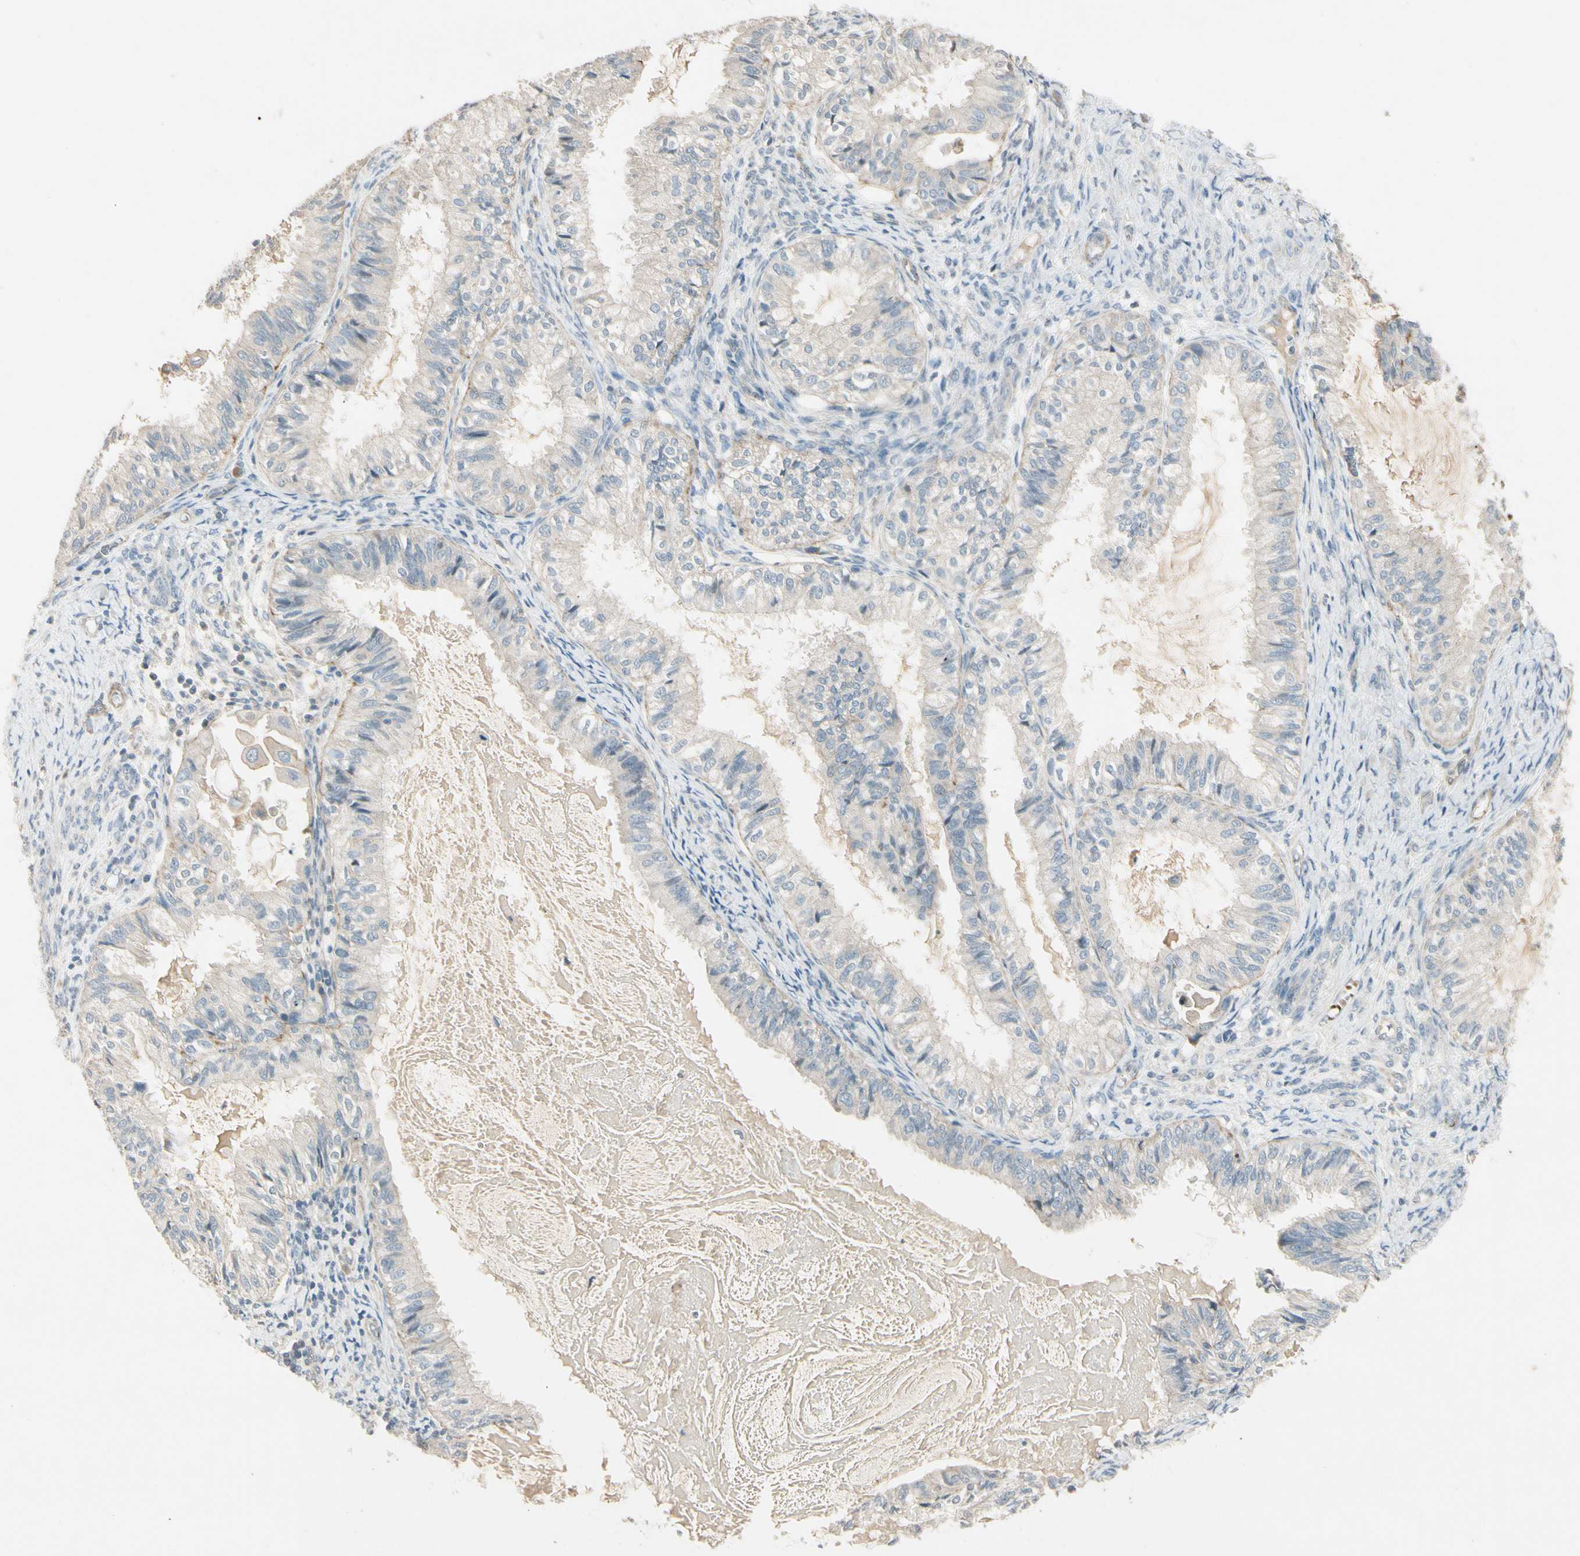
{"staining": {"intensity": "negative", "quantity": "none", "location": "none"}, "tissue": "cervical cancer", "cell_type": "Tumor cells", "image_type": "cancer", "snomed": [{"axis": "morphology", "description": "Normal tissue, NOS"}, {"axis": "morphology", "description": "Adenocarcinoma, NOS"}, {"axis": "topography", "description": "Cervix"}, {"axis": "topography", "description": "Endometrium"}], "caption": "The photomicrograph reveals no staining of tumor cells in cervical cancer. The staining was performed using DAB to visualize the protein expression in brown, while the nuclei were stained in blue with hematoxylin (Magnification: 20x).", "gene": "PPP3CB", "patient": {"sex": "female", "age": 86}}